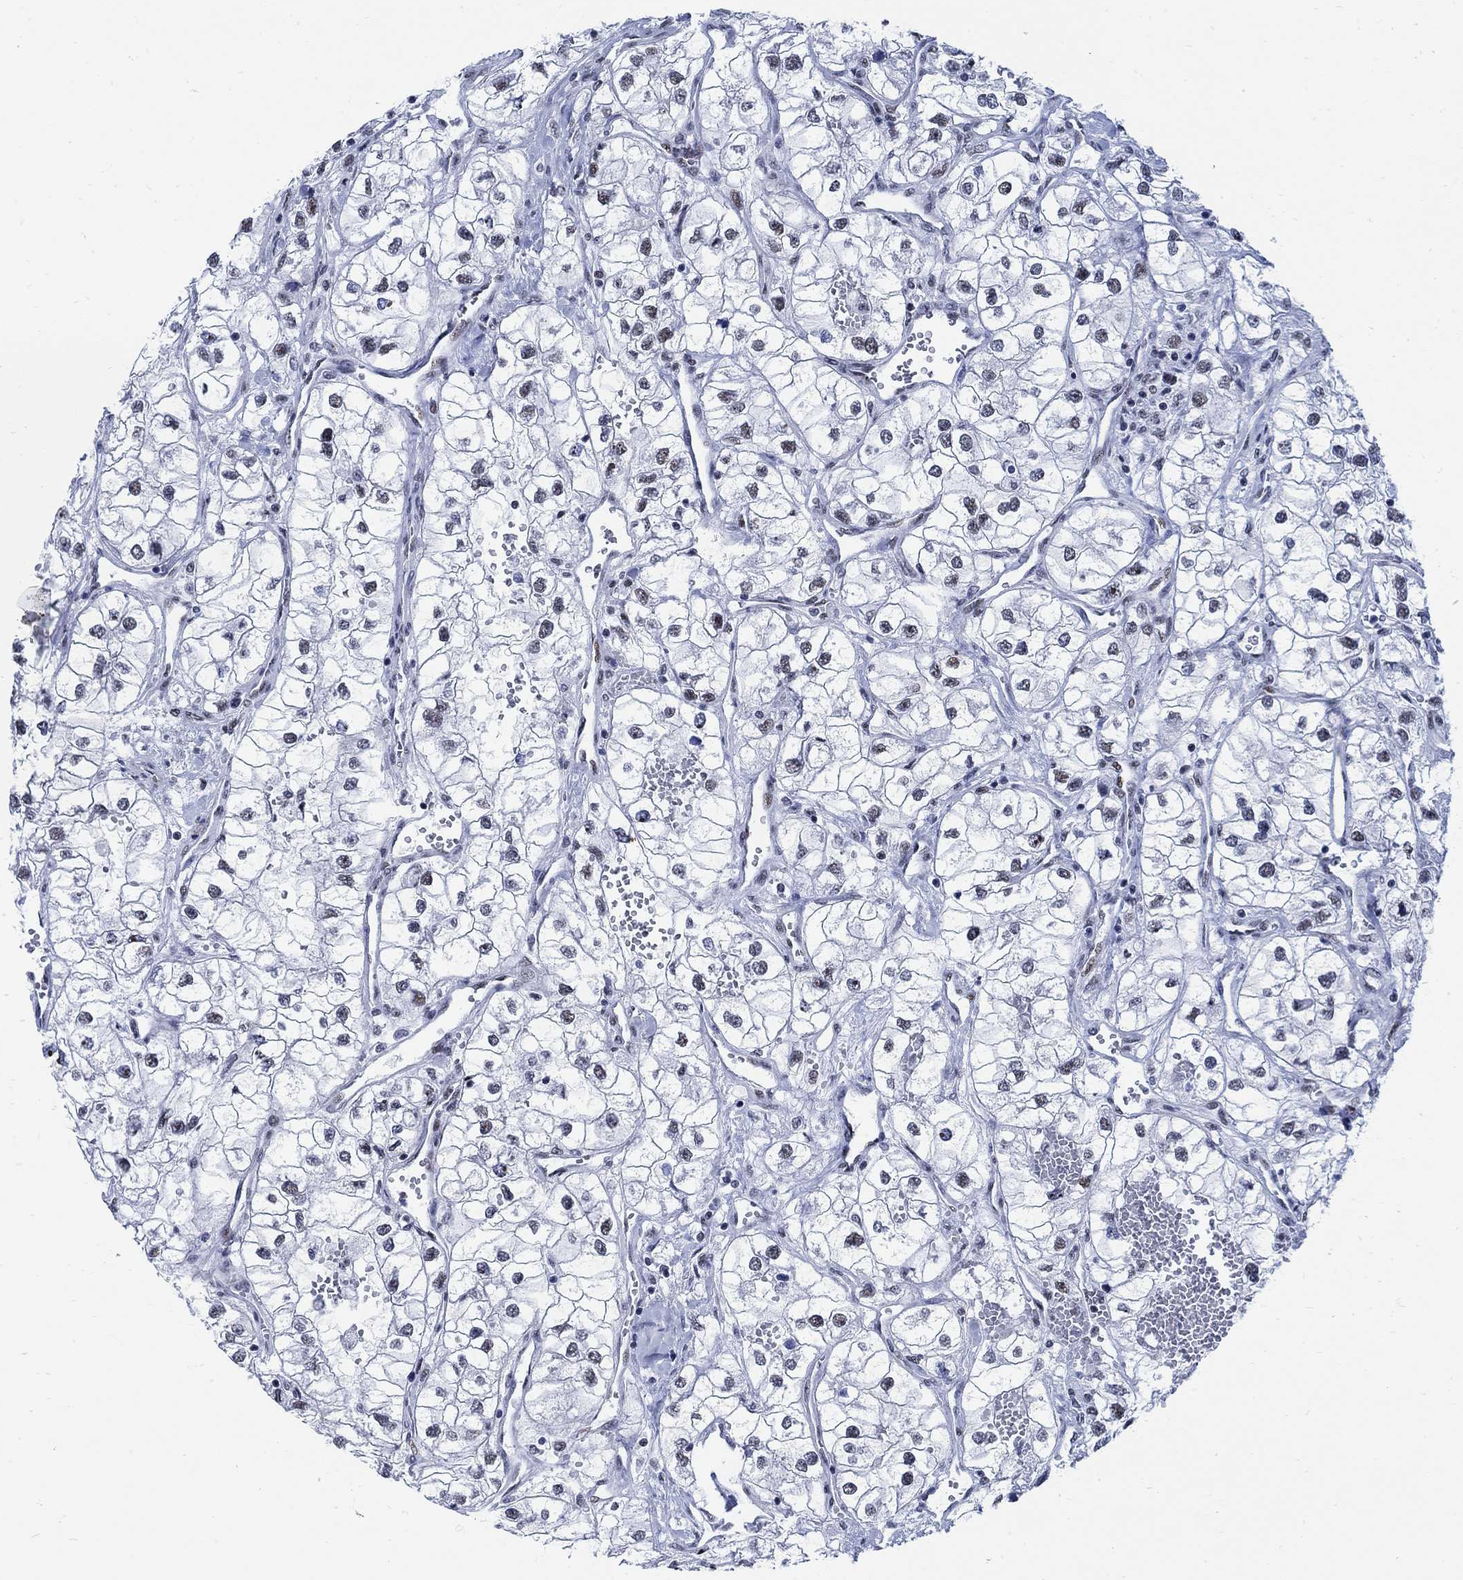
{"staining": {"intensity": "weak", "quantity": "<25%", "location": "nuclear"}, "tissue": "renal cancer", "cell_type": "Tumor cells", "image_type": "cancer", "snomed": [{"axis": "morphology", "description": "Adenocarcinoma, NOS"}, {"axis": "topography", "description": "Kidney"}], "caption": "Human renal cancer (adenocarcinoma) stained for a protein using immunohistochemistry (IHC) demonstrates no expression in tumor cells.", "gene": "DLK1", "patient": {"sex": "male", "age": 59}}